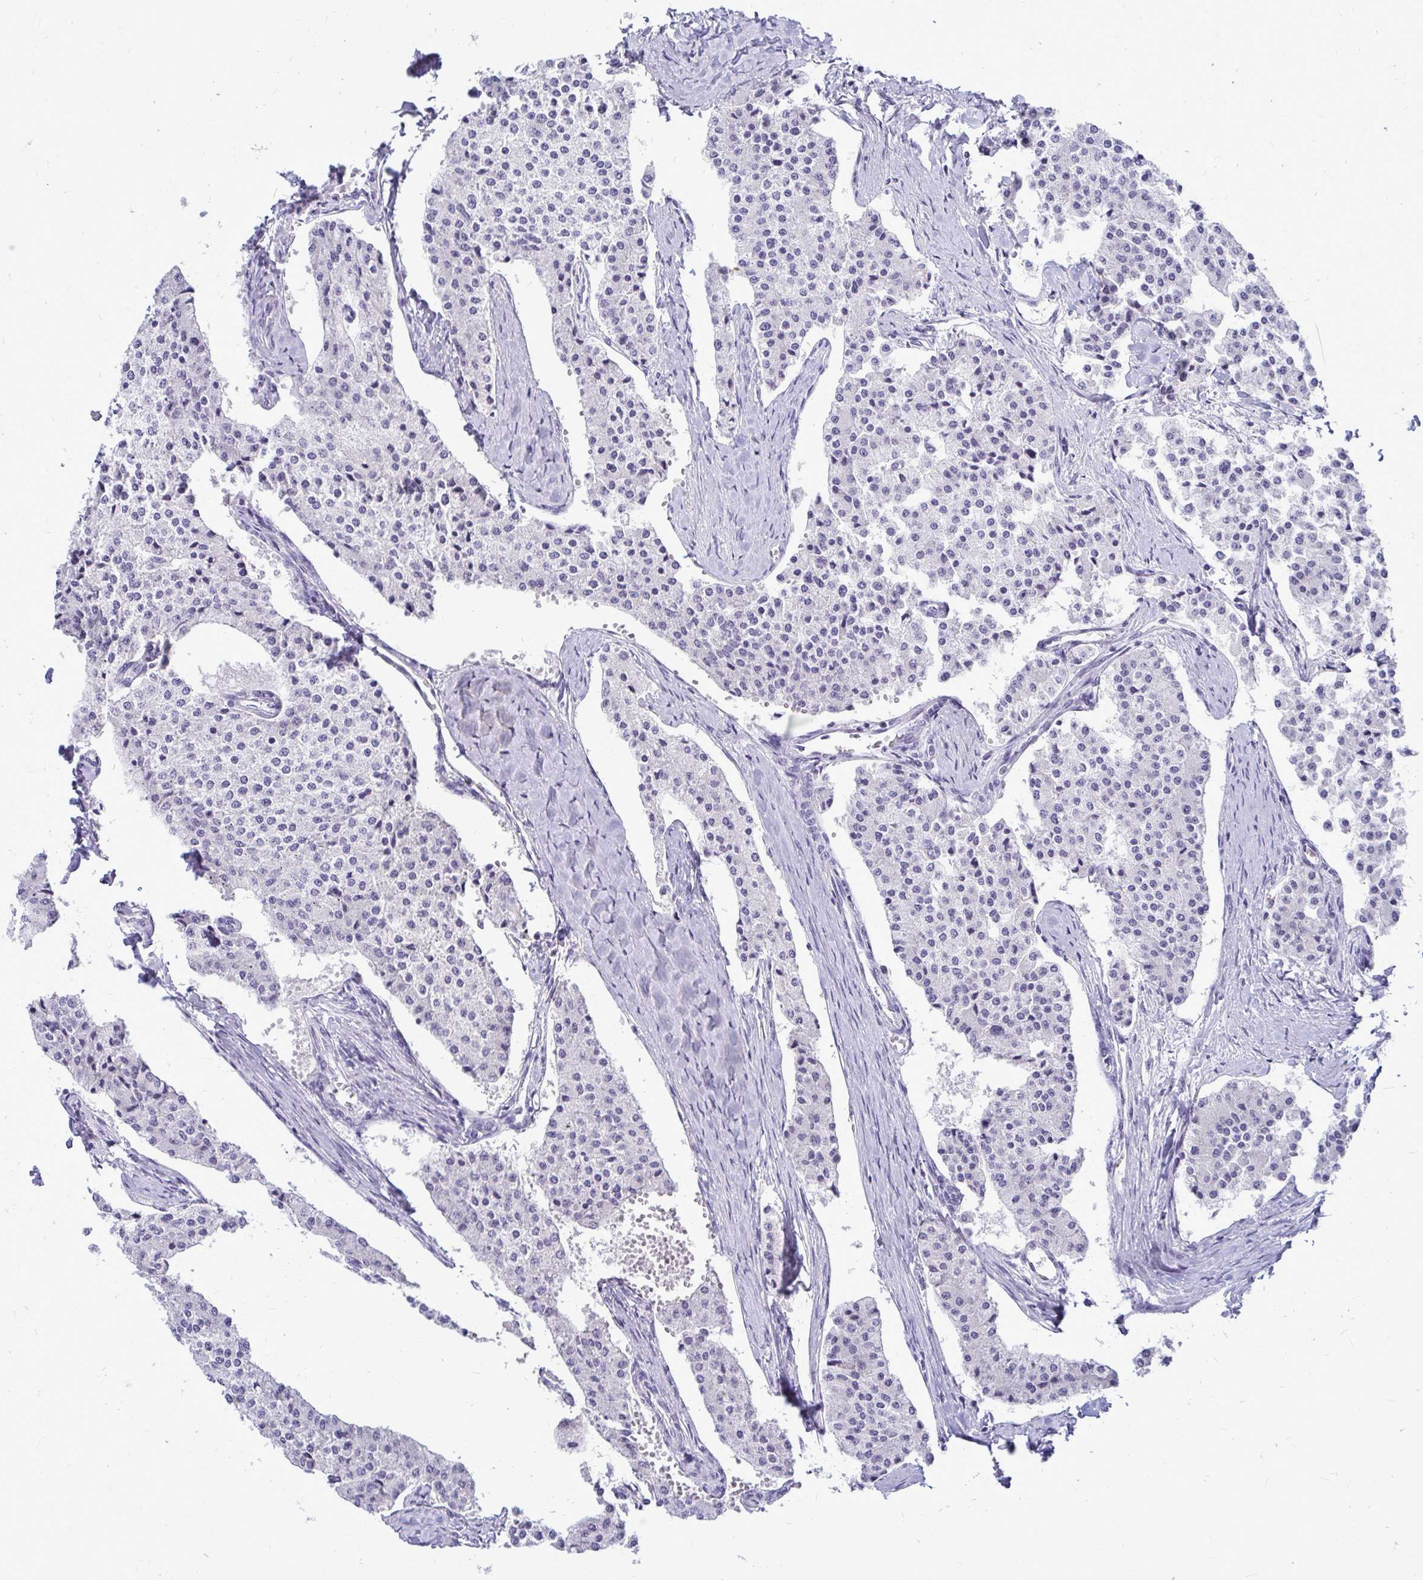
{"staining": {"intensity": "negative", "quantity": "none", "location": "none"}, "tissue": "carcinoid", "cell_type": "Tumor cells", "image_type": "cancer", "snomed": [{"axis": "morphology", "description": "Carcinoid, malignant, NOS"}, {"axis": "topography", "description": "Colon"}], "caption": "Tumor cells are negative for protein expression in human malignant carcinoid. Nuclei are stained in blue.", "gene": "NANOGNB", "patient": {"sex": "female", "age": 52}}